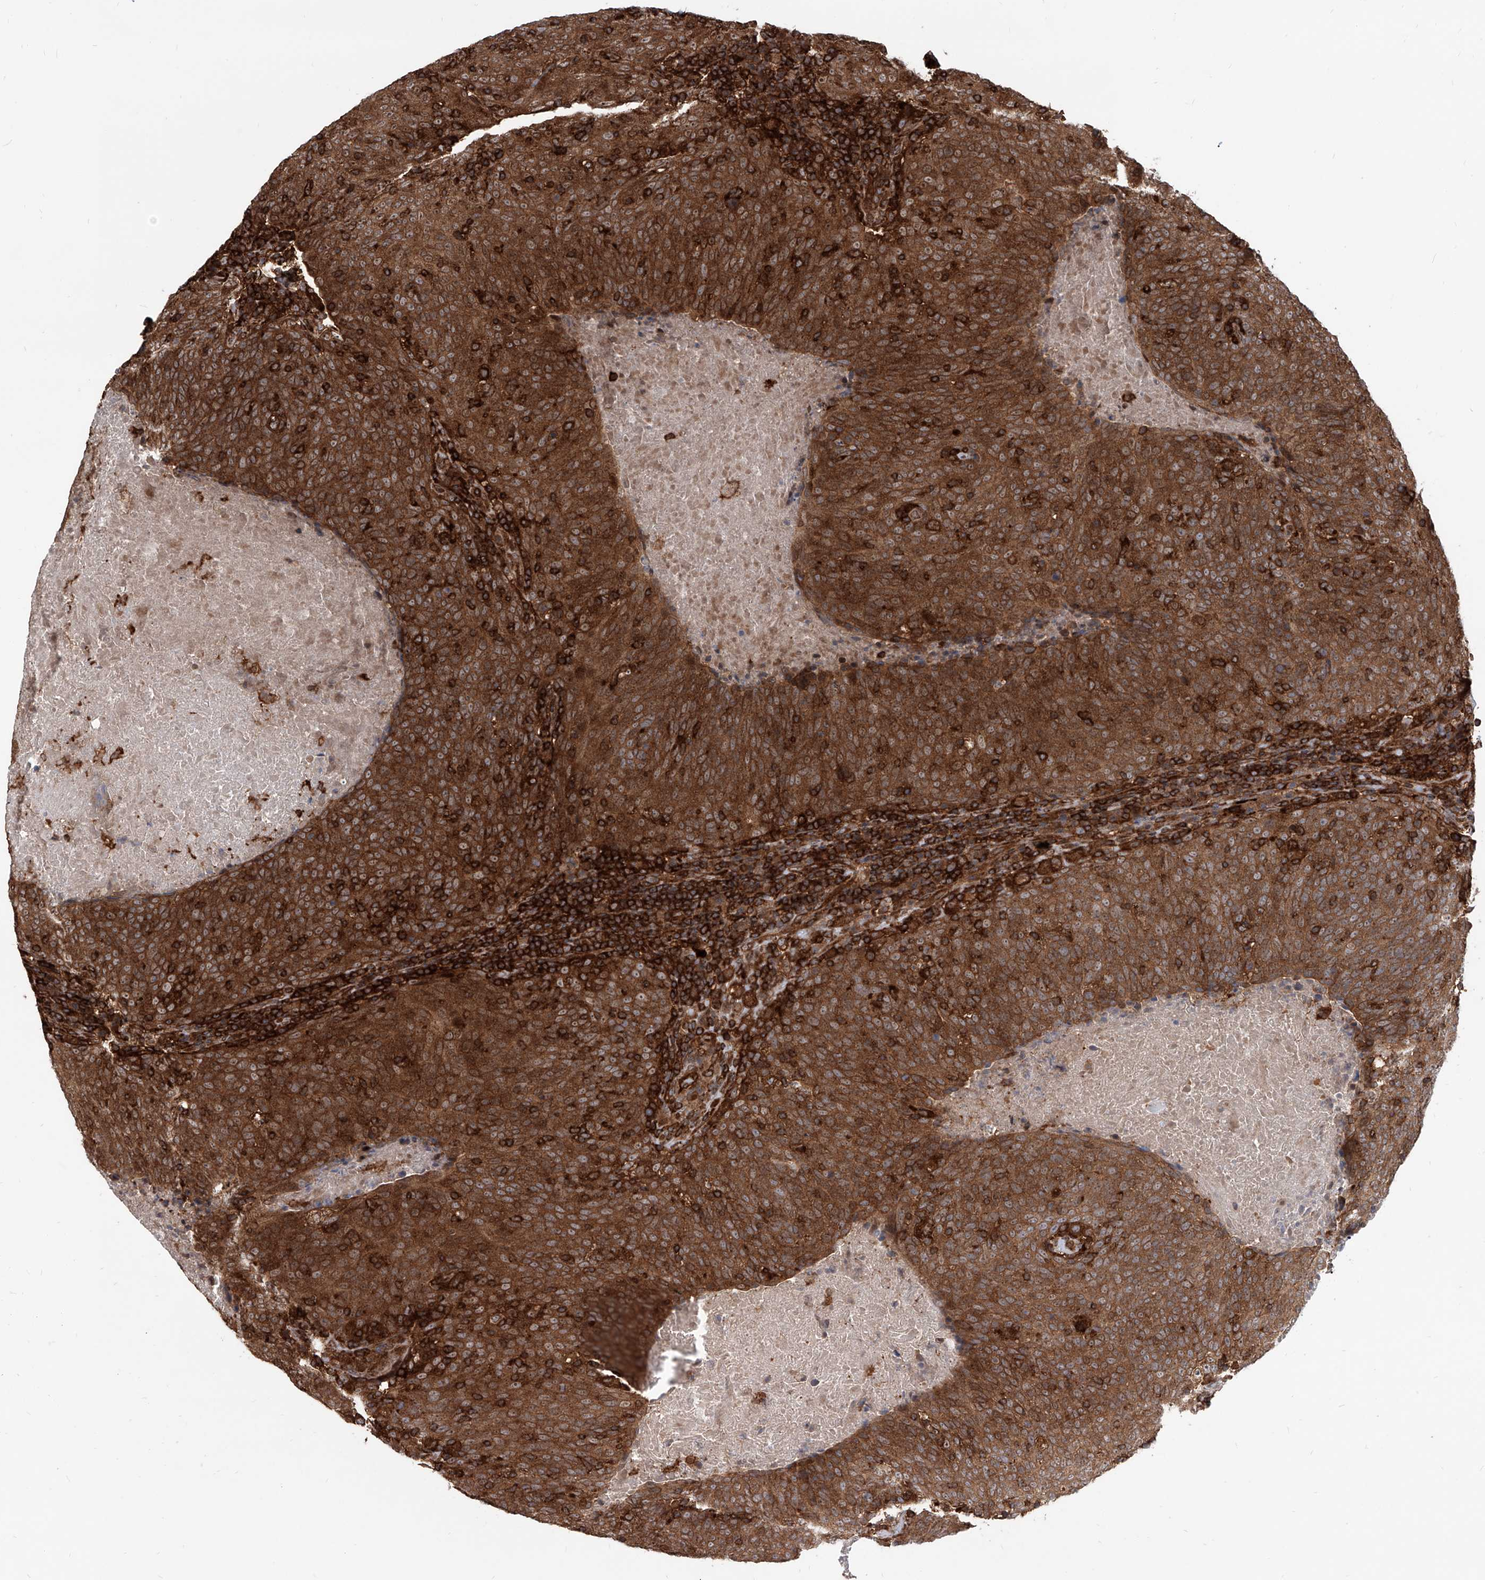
{"staining": {"intensity": "strong", "quantity": ">75%", "location": "cytoplasmic/membranous"}, "tissue": "head and neck cancer", "cell_type": "Tumor cells", "image_type": "cancer", "snomed": [{"axis": "morphology", "description": "Squamous cell carcinoma, NOS"}, {"axis": "morphology", "description": "Squamous cell carcinoma, metastatic, NOS"}, {"axis": "topography", "description": "Lymph node"}, {"axis": "topography", "description": "Head-Neck"}], "caption": "Protein expression analysis of human head and neck squamous cell carcinoma reveals strong cytoplasmic/membranous expression in about >75% of tumor cells. (Brightfield microscopy of DAB IHC at high magnification).", "gene": "MAGED2", "patient": {"sex": "male", "age": 62}}